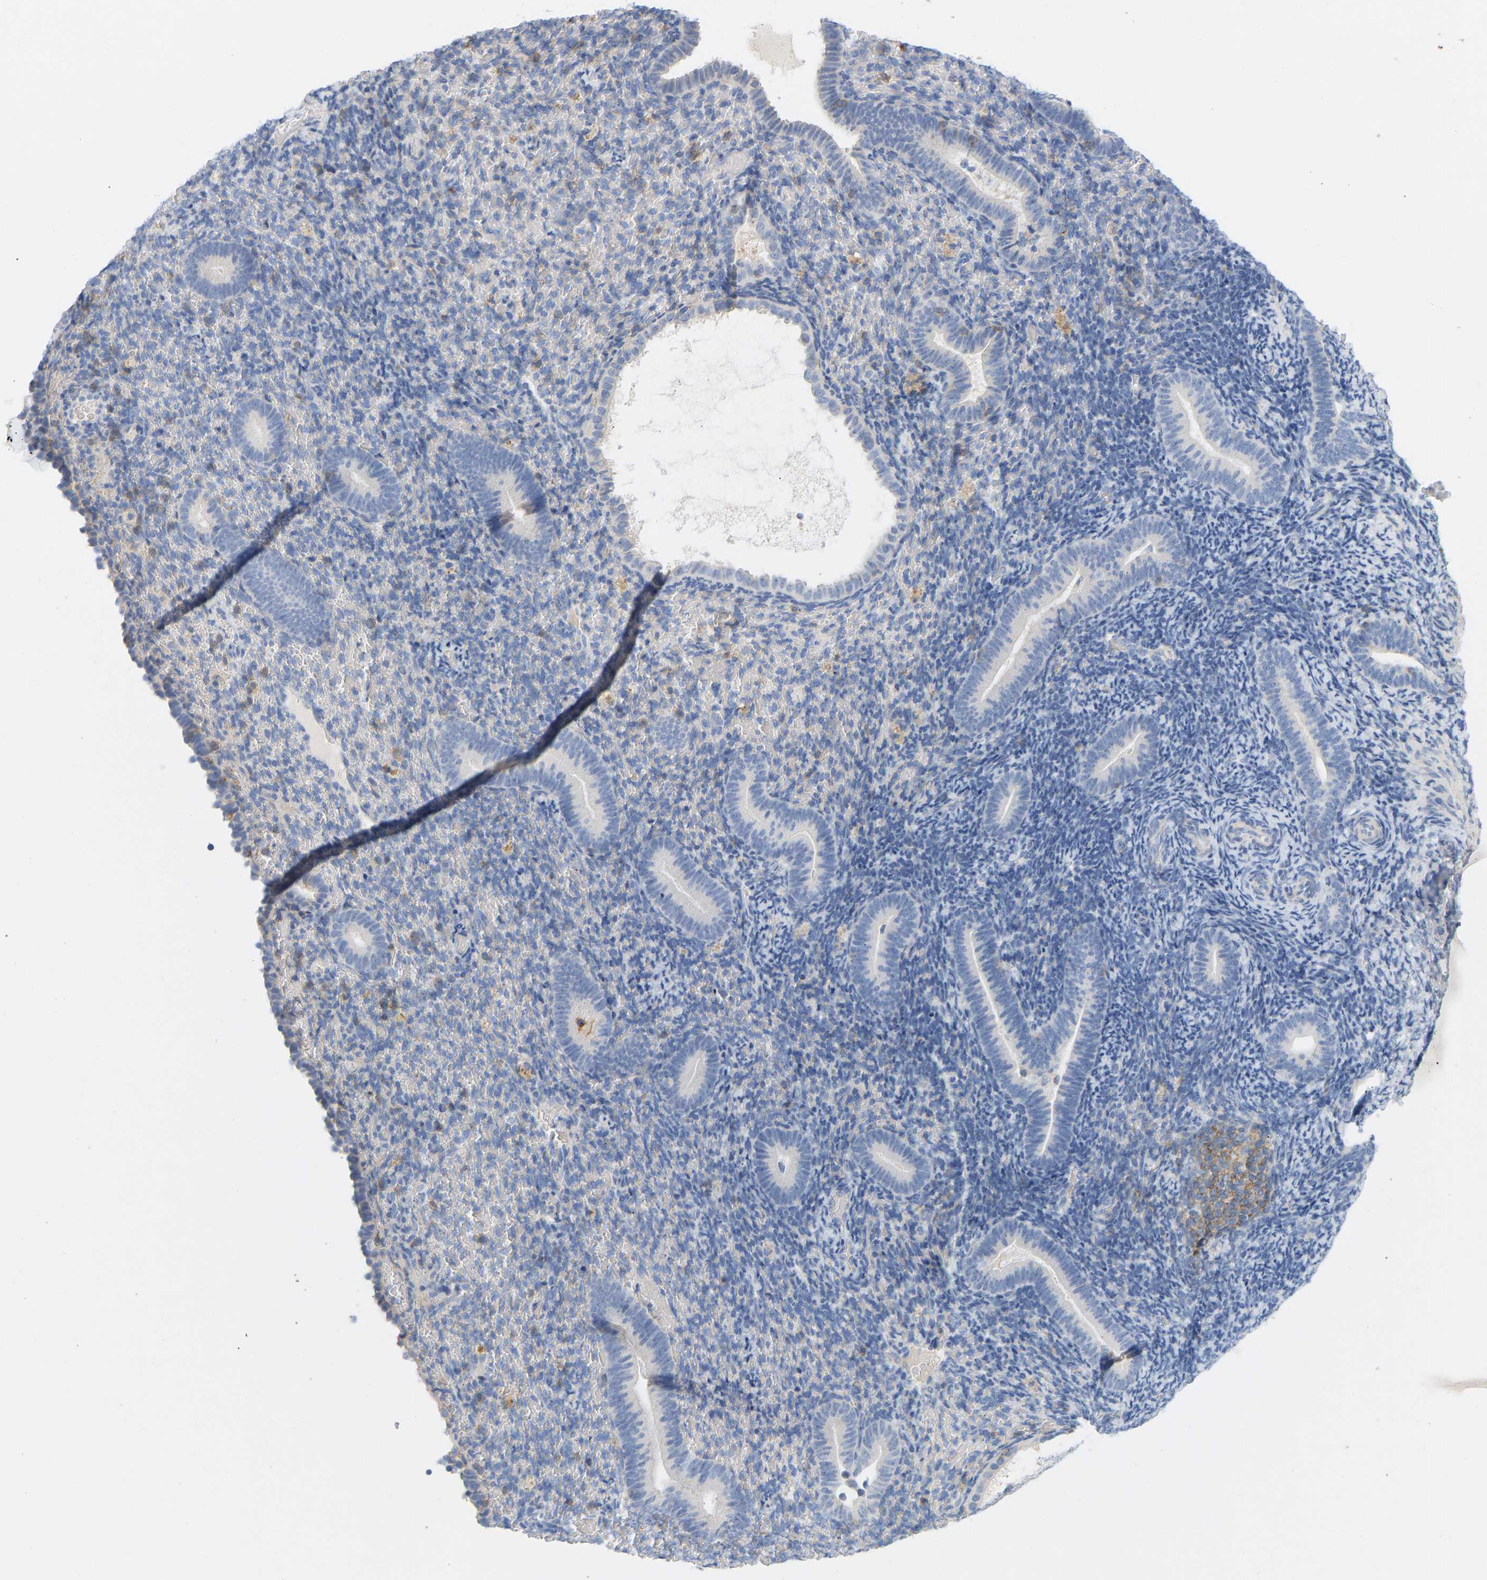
{"staining": {"intensity": "moderate", "quantity": "<25%", "location": "cytoplasmic/membranous"}, "tissue": "endometrium", "cell_type": "Cells in endometrial stroma", "image_type": "normal", "snomed": [{"axis": "morphology", "description": "Normal tissue, NOS"}, {"axis": "topography", "description": "Endometrium"}], "caption": "Benign endometrium was stained to show a protein in brown. There is low levels of moderate cytoplasmic/membranous expression in about <25% of cells in endometrial stroma.", "gene": "BVES", "patient": {"sex": "female", "age": 51}}